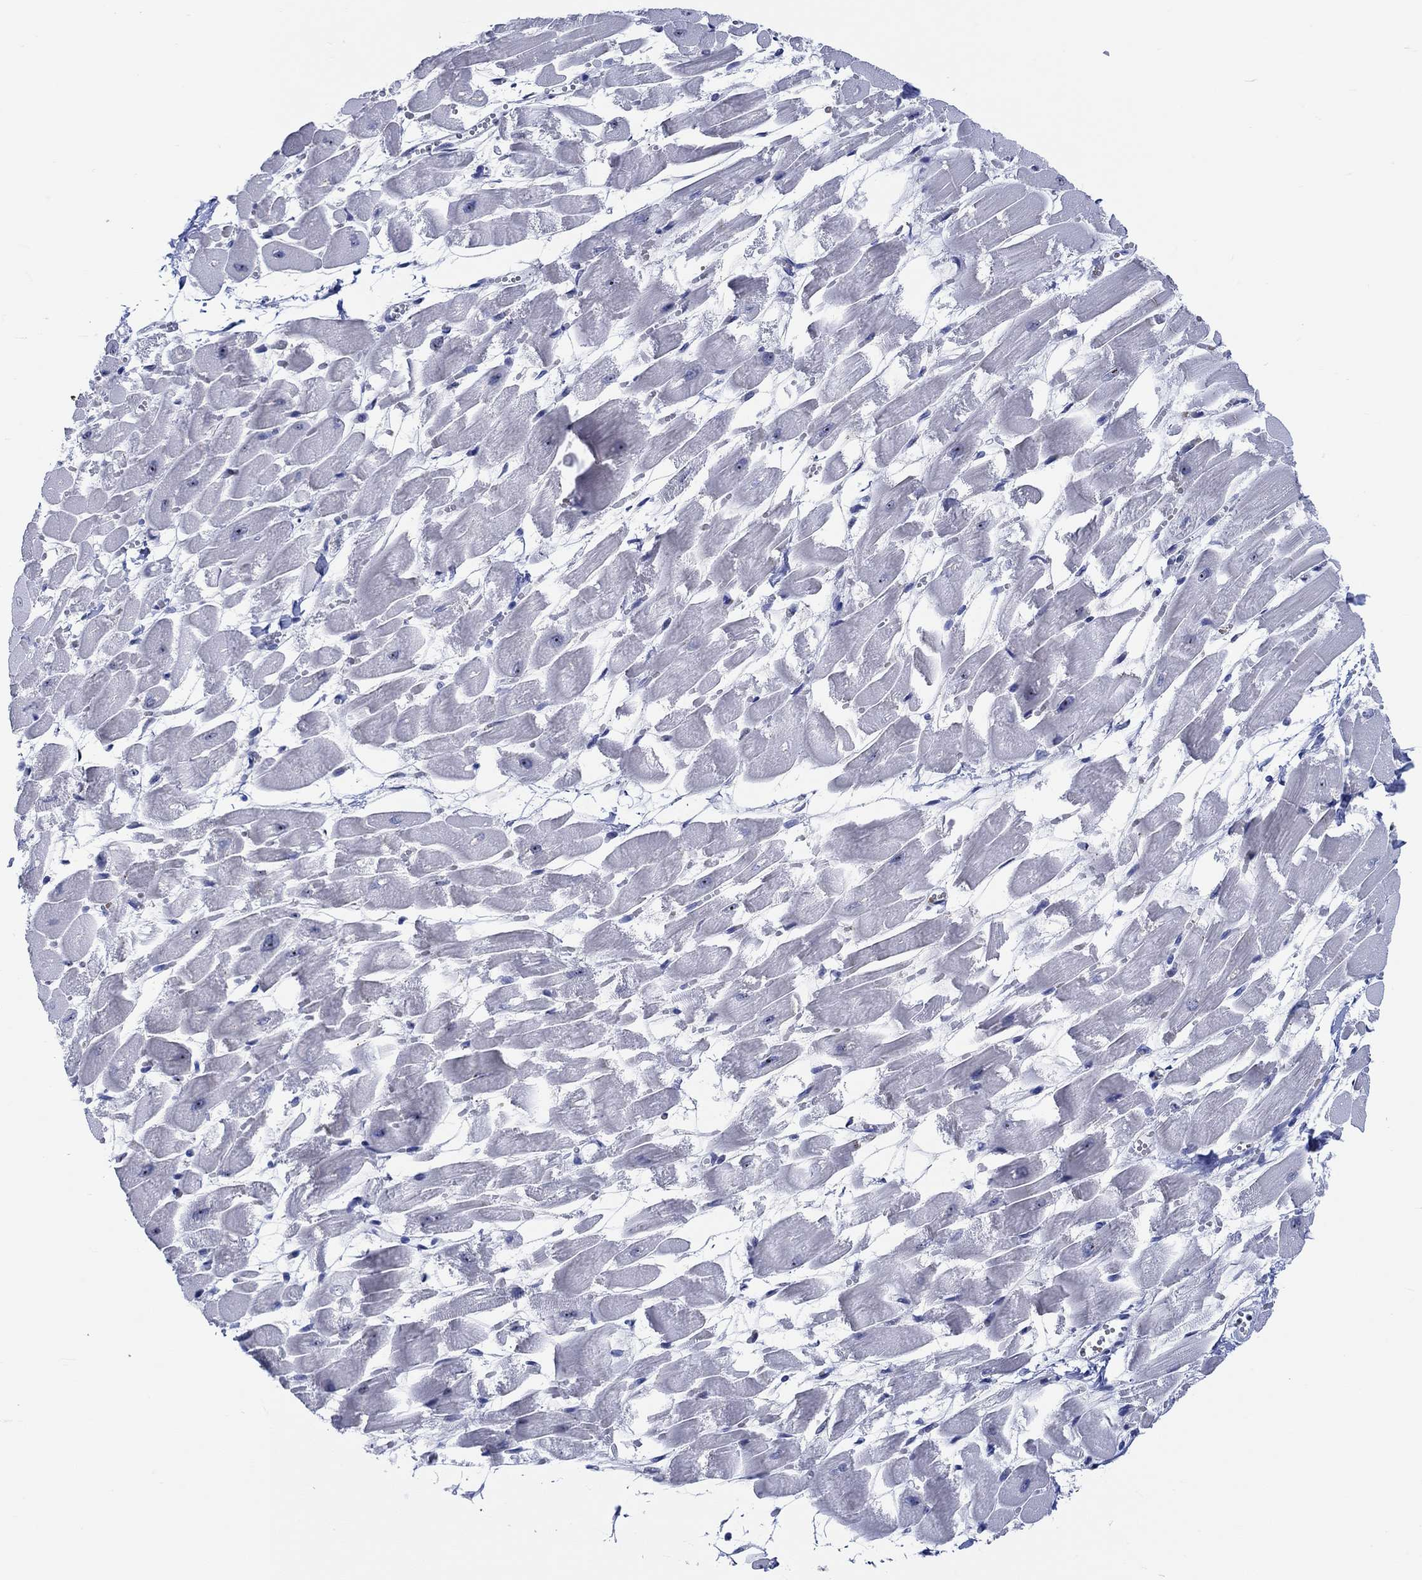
{"staining": {"intensity": "negative", "quantity": "none", "location": "none"}, "tissue": "heart muscle", "cell_type": "Cardiomyocytes", "image_type": "normal", "snomed": [{"axis": "morphology", "description": "Normal tissue, NOS"}, {"axis": "topography", "description": "Heart"}], "caption": "Benign heart muscle was stained to show a protein in brown. There is no significant staining in cardiomyocytes. (Stains: DAB (3,3'-diaminobenzidine) immunohistochemistry with hematoxylin counter stain, Microscopy: brightfield microscopy at high magnification).", "gene": "ZNF446", "patient": {"sex": "female", "age": 52}}